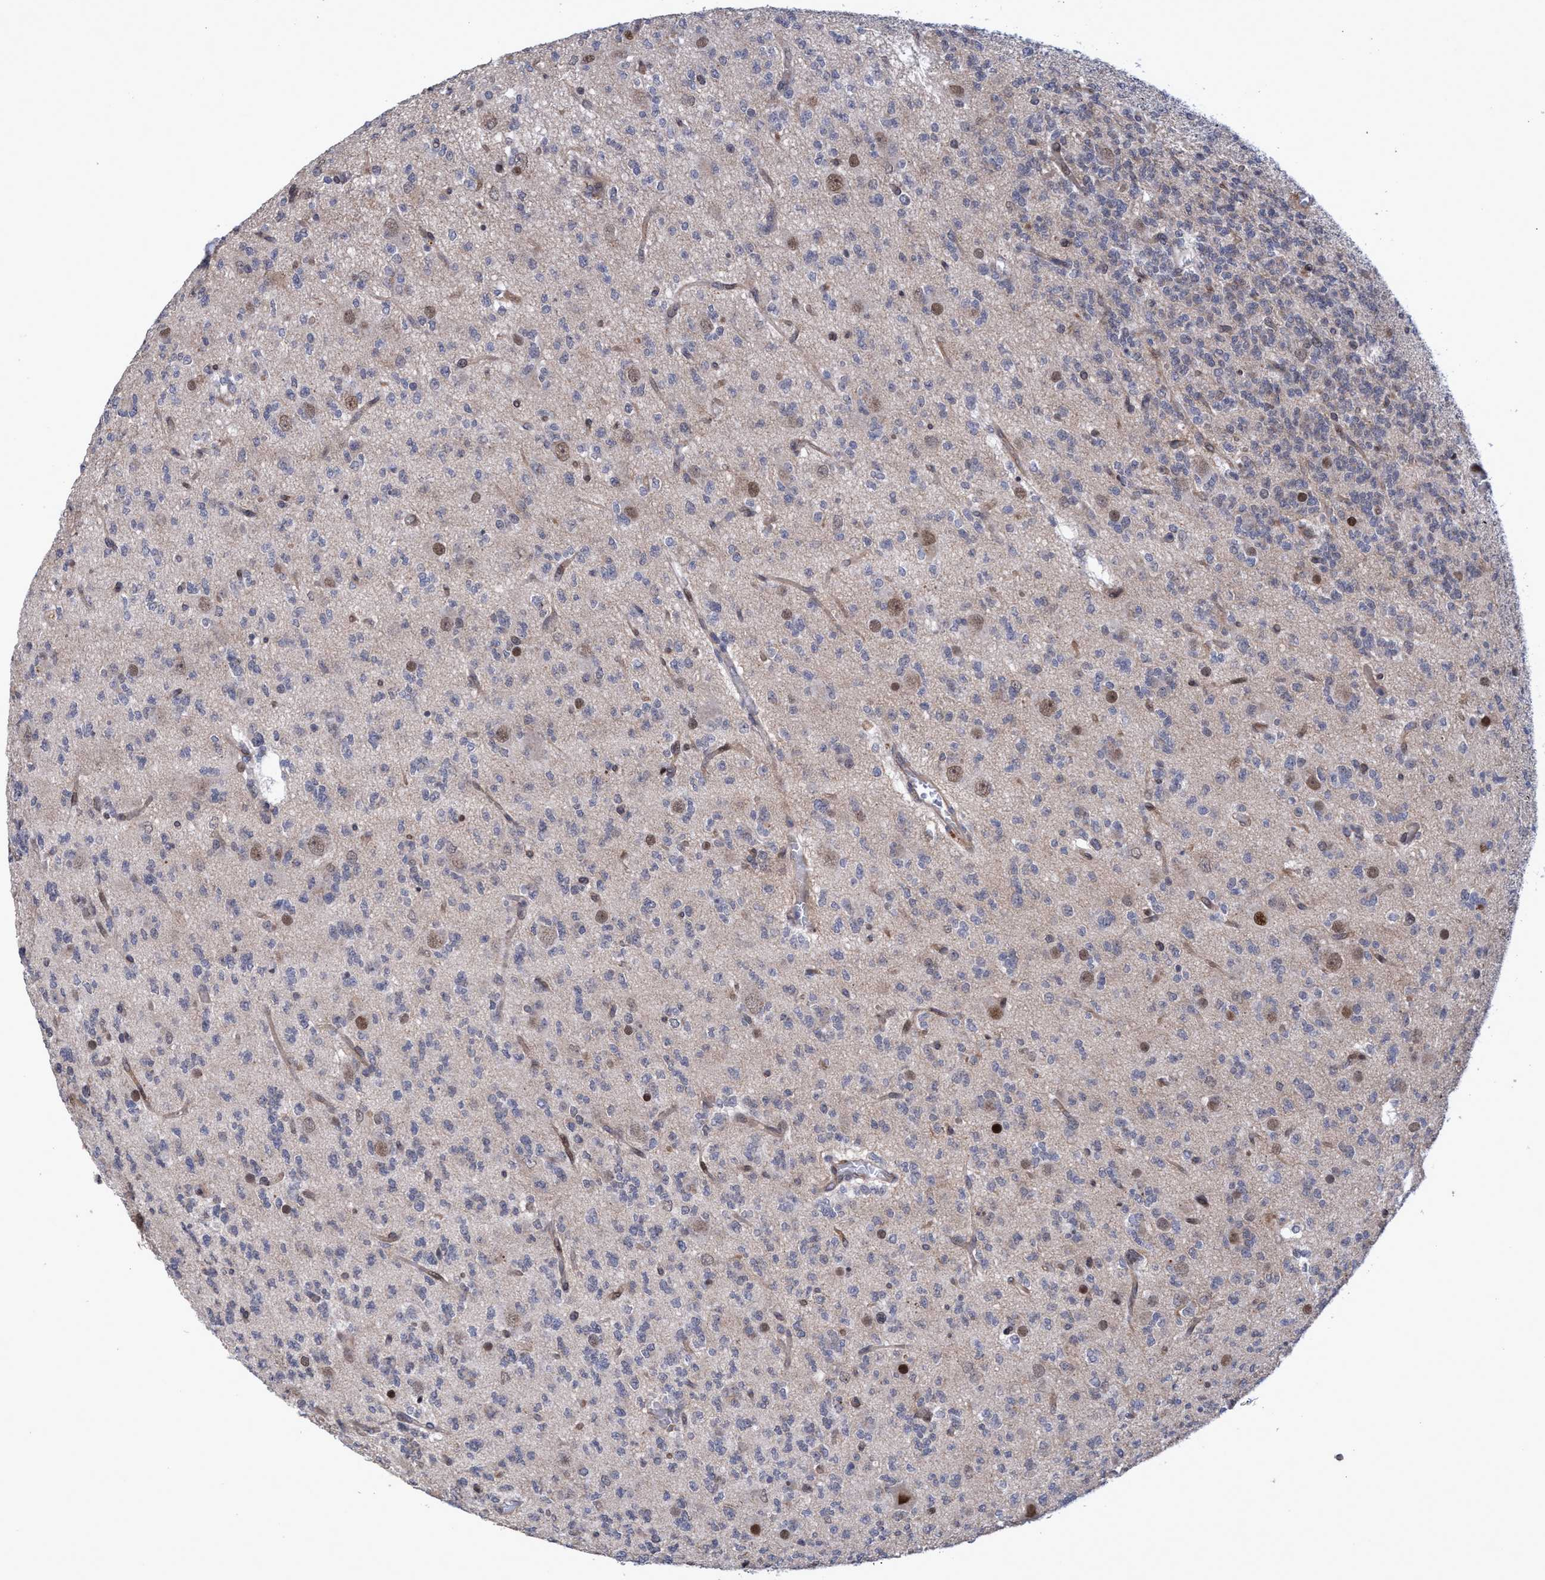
{"staining": {"intensity": "weak", "quantity": "<25%", "location": "nuclear"}, "tissue": "glioma", "cell_type": "Tumor cells", "image_type": "cancer", "snomed": [{"axis": "morphology", "description": "Glioma, malignant, Low grade"}, {"axis": "topography", "description": "Brain"}], "caption": "A photomicrograph of human malignant low-grade glioma is negative for staining in tumor cells. (DAB IHC with hematoxylin counter stain).", "gene": "ZNF750", "patient": {"sex": "male", "age": 38}}